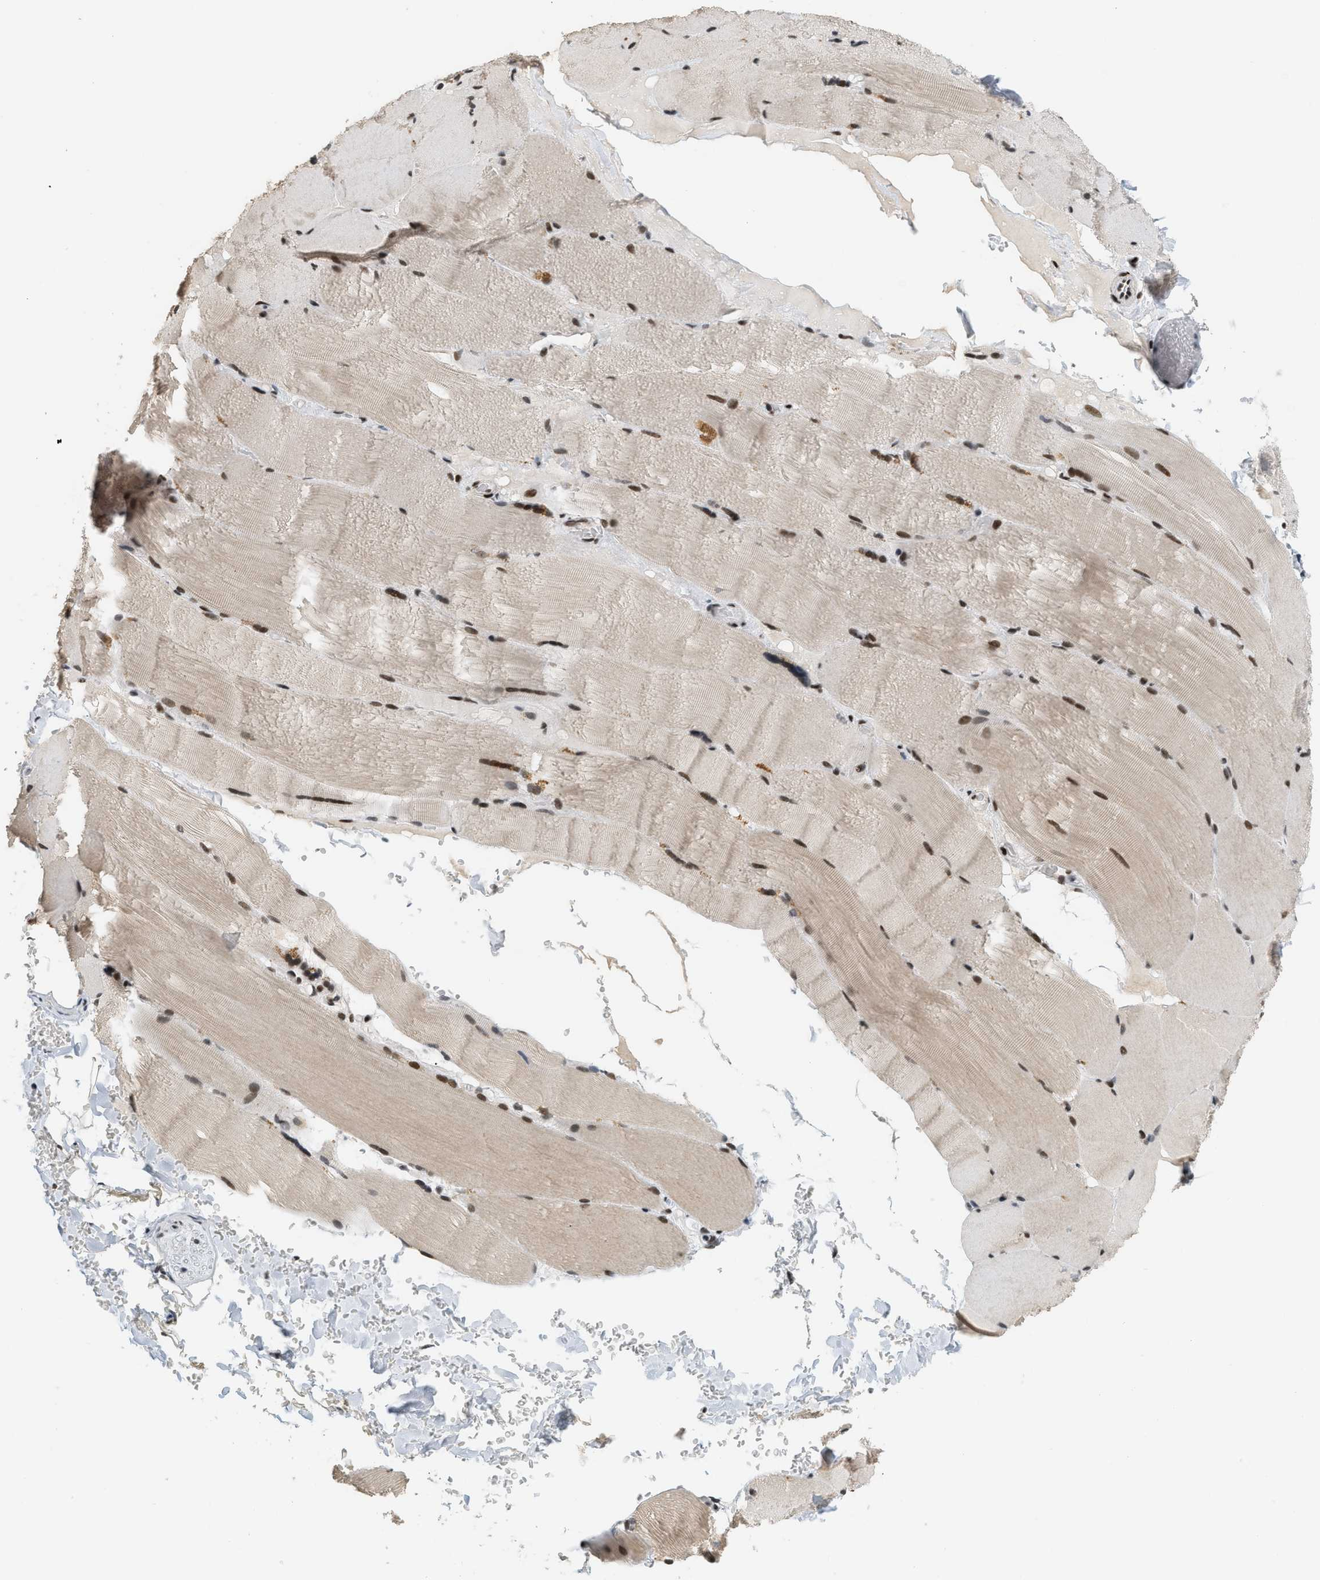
{"staining": {"intensity": "strong", "quantity": ">75%", "location": "cytoplasmic/membranous,nuclear"}, "tissue": "skeletal muscle", "cell_type": "Myocytes", "image_type": "normal", "snomed": [{"axis": "morphology", "description": "Normal tissue, NOS"}, {"axis": "topography", "description": "Skin"}, {"axis": "topography", "description": "Skeletal muscle"}], "caption": "Normal skeletal muscle shows strong cytoplasmic/membranous,nuclear staining in about >75% of myocytes (IHC, brightfield microscopy, high magnification)..", "gene": "SMARCB1", "patient": {"sex": "male", "age": 83}}